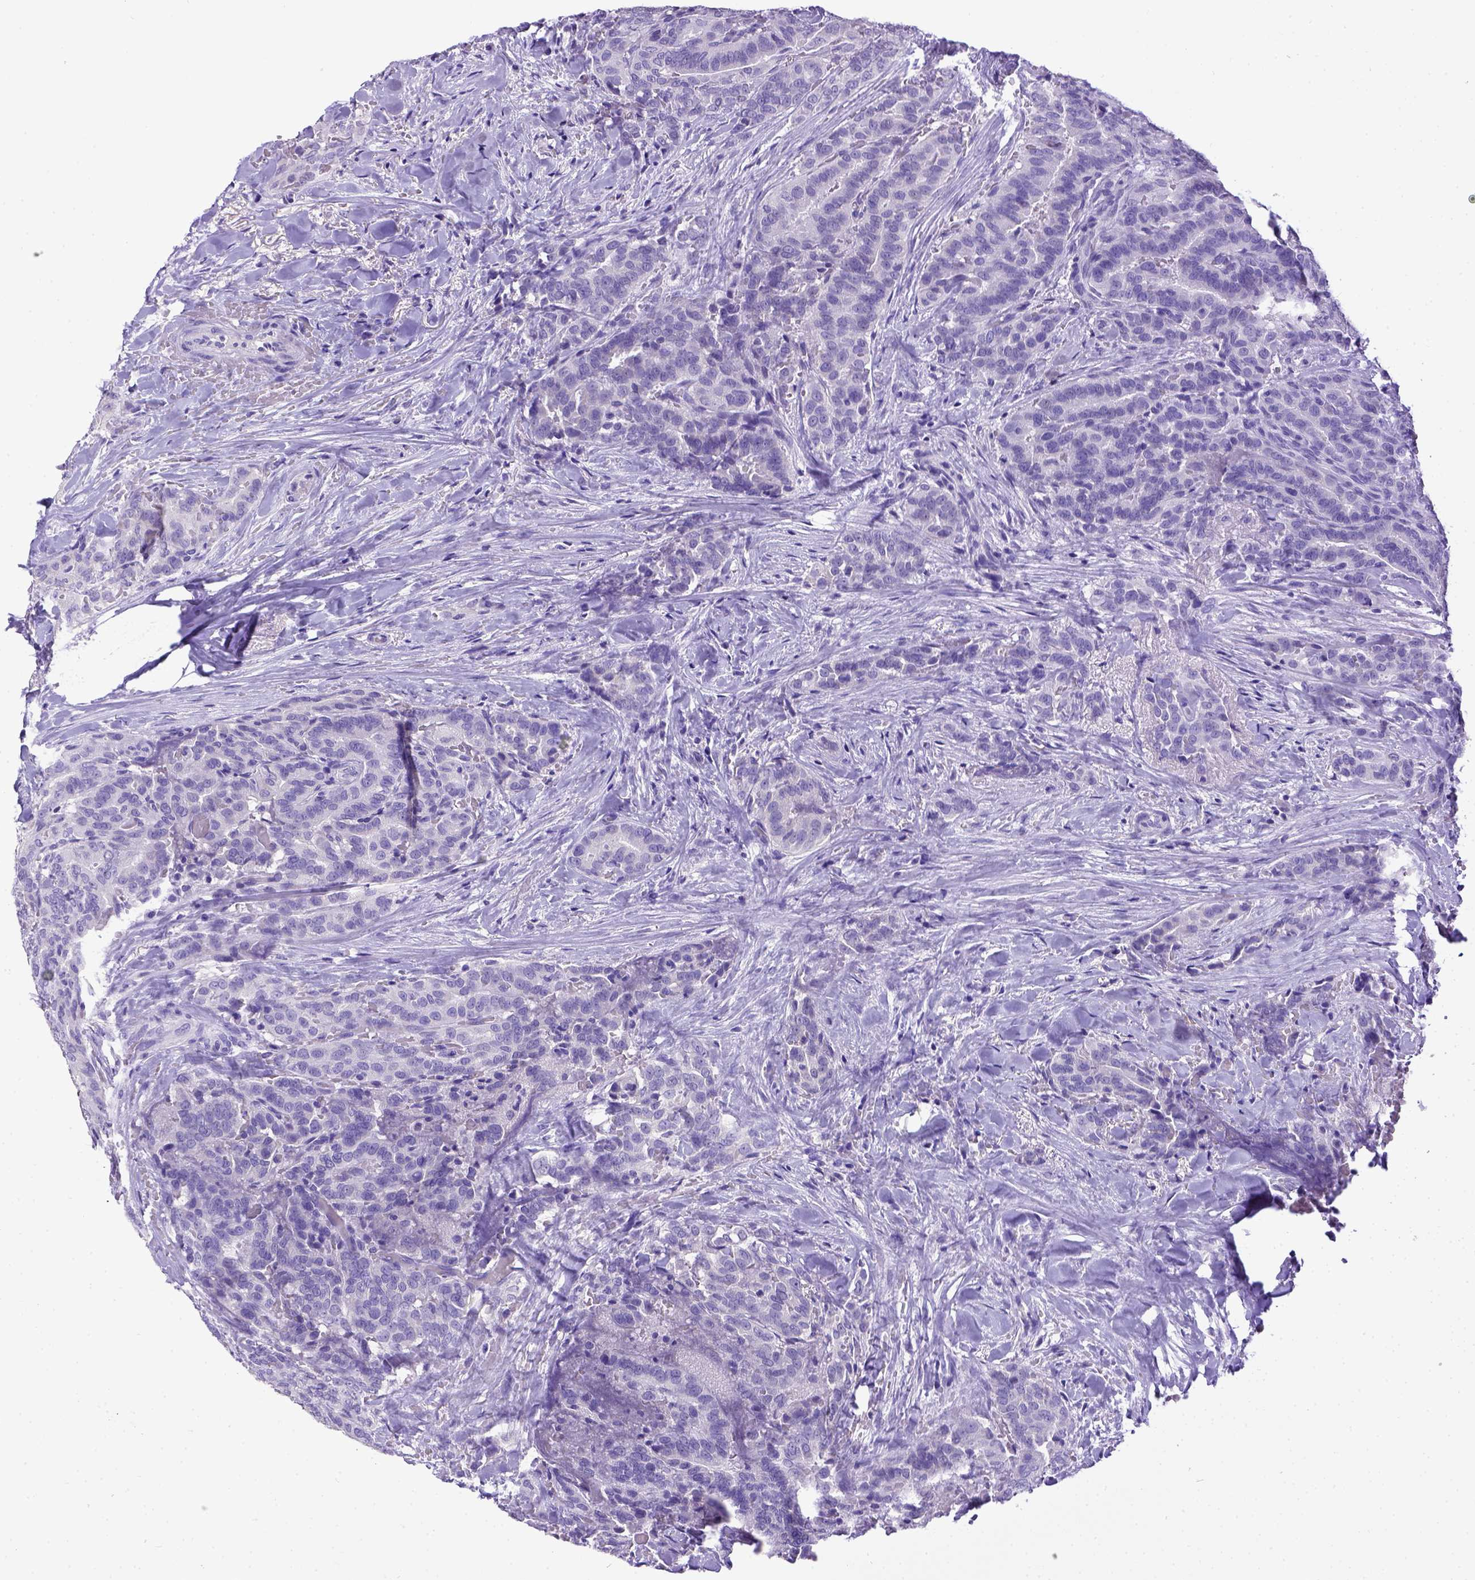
{"staining": {"intensity": "negative", "quantity": "none", "location": "none"}, "tissue": "thyroid cancer", "cell_type": "Tumor cells", "image_type": "cancer", "snomed": [{"axis": "morphology", "description": "Papillary adenocarcinoma, NOS"}, {"axis": "topography", "description": "Thyroid gland"}], "caption": "The immunohistochemistry (IHC) histopathology image has no significant staining in tumor cells of thyroid cancer tissue.", "gene": "ESR1", "patient": {"sex": "male", "age": 61}}